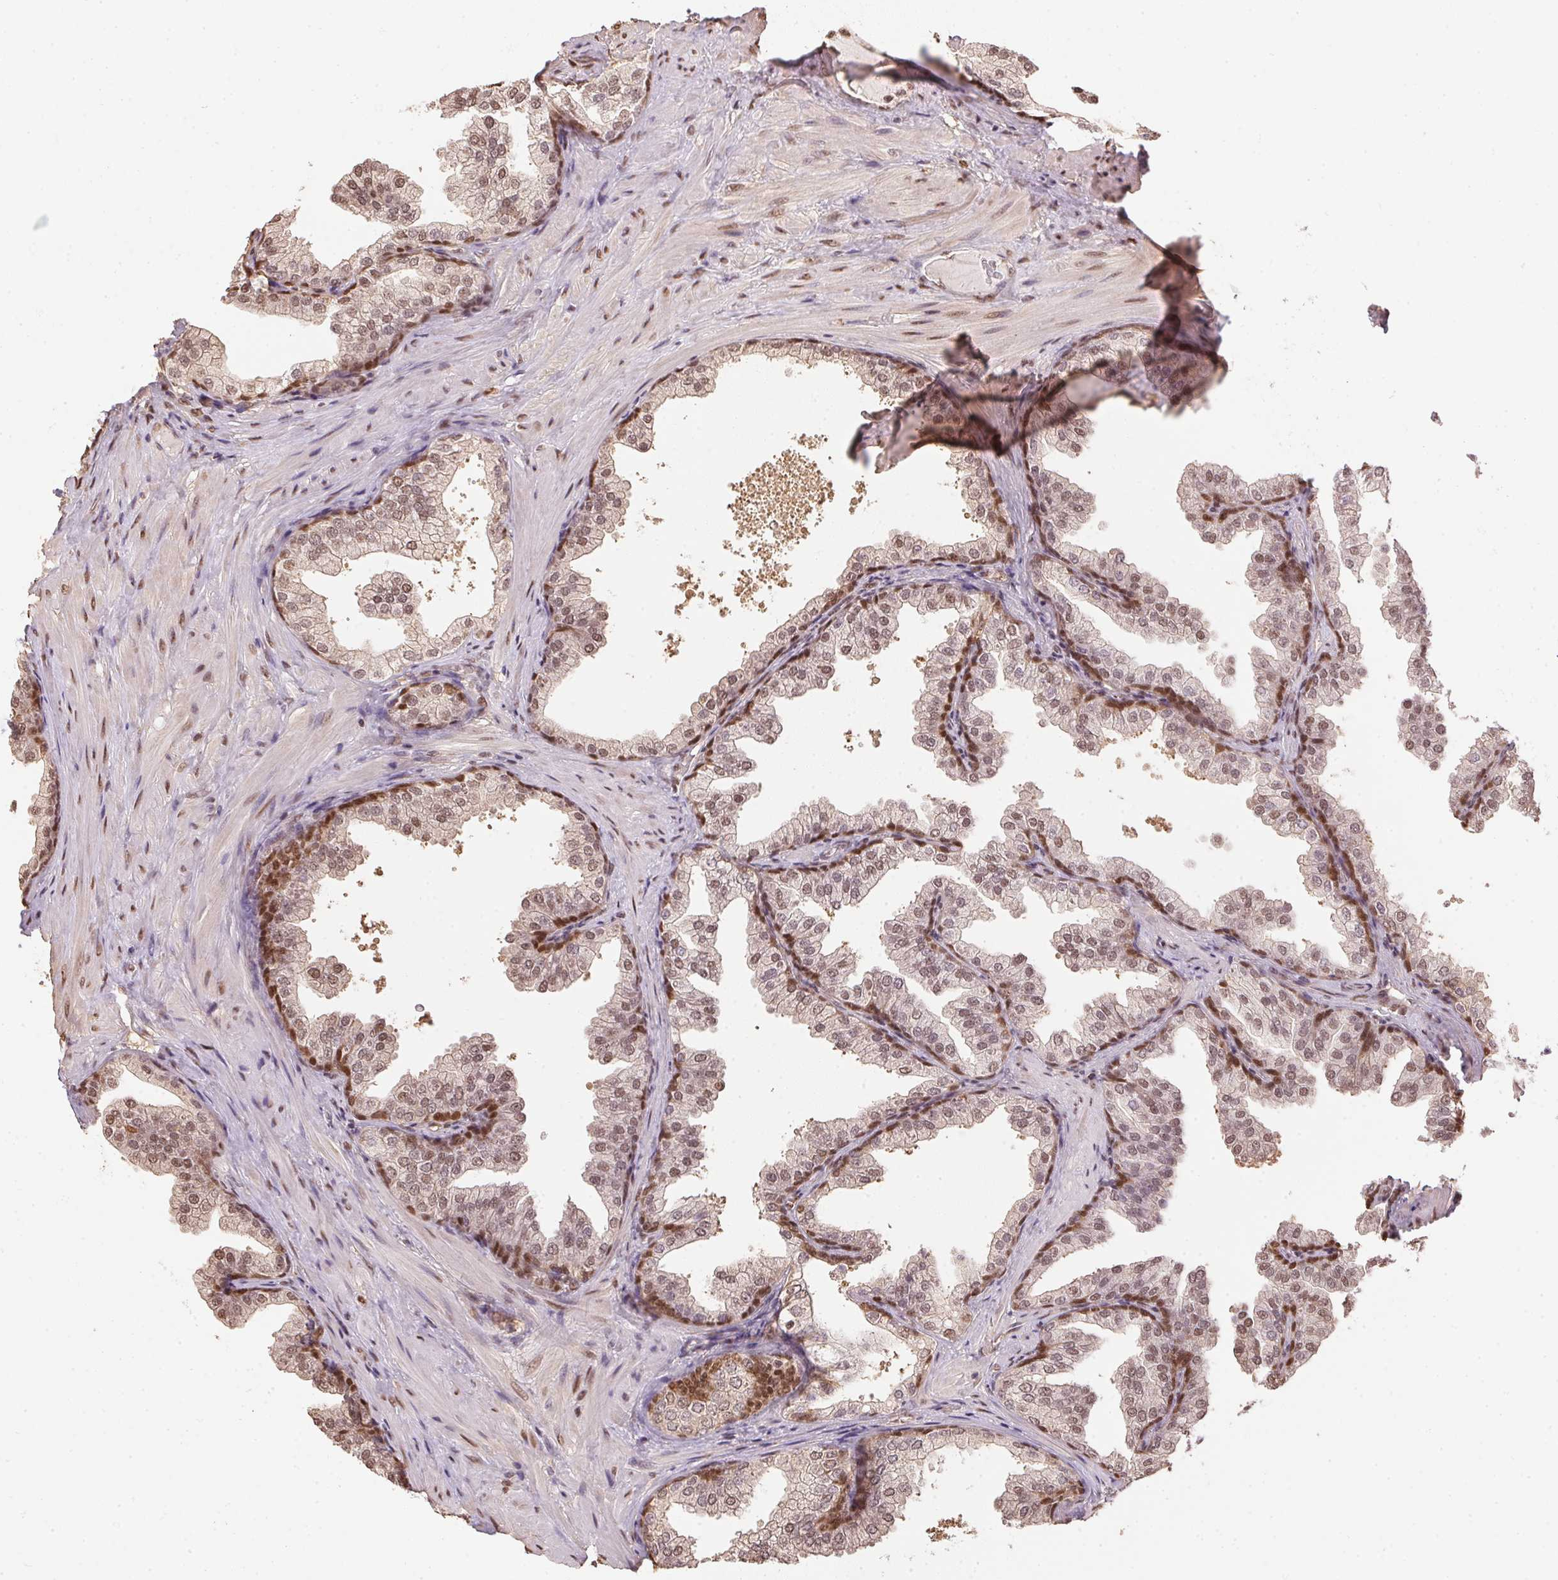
{"staining": {"intensity": "strong", "quantity": "<25%", "location": "nuclear"}, "tissue": "prostate", "cell_type": "Glandular cells", "image_type": "normal", "snomed": [{"axis": "morphology", "description": "Normal tissue, NOS"}, {"axis": "topography", "description": "Prostate"}], "caption": "High-magnification brightfield microscopy of benign prostate stained with DAB (brown) and counterstained with hematoxylin (blue). glandular cells exhibit strong nuclear positivity is present in approximately<25% of cells. (Stains: DAB in brown, nuclei in blue, Microscopy: brightfield microscopy at high magnification).", "gene": "TPI1", "patient": {"sex": "male", "age": 37}}